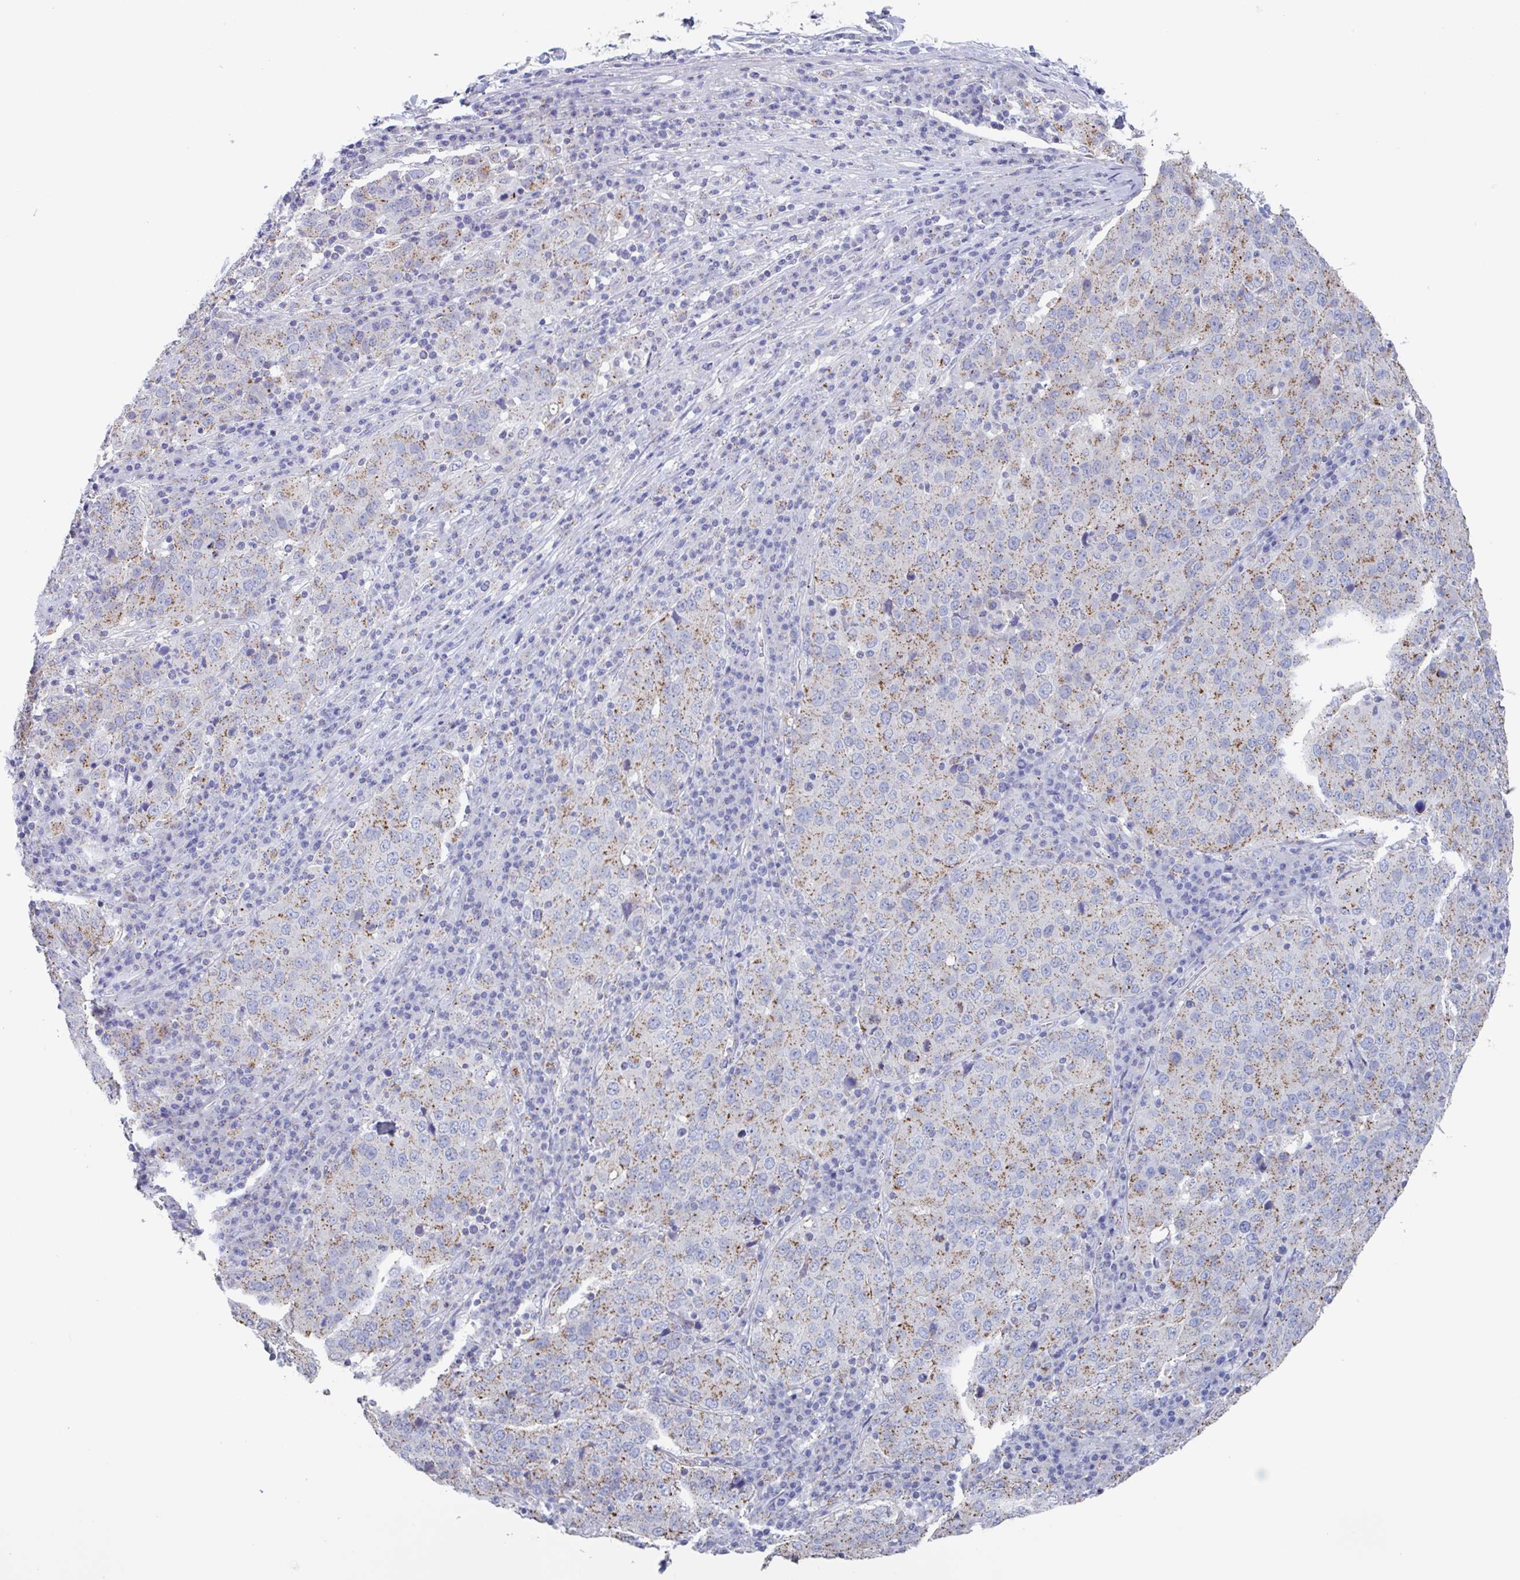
{"staining": {"intensity": "moderate", "quantity": ">75%", "location": "cytoplasmic/membranous"}, "tissue": "stomach cancer", "cell_type": "Tumor cells", "image_type": "cancer", "snomed": [{"axis": "morphology", "description": "Adenocarcinoma, NOS"}, {"axis": "topography", "description": "Stomach"}], "caption": "Human stomach adenocarcinoma stained with a brown dye demonstrates moderate cytoplasmic/membranous positive positivity in approximately >75% of tumor cells.", "gene": "CHMP5", "patient": {"sex": "male", "age": 71}}